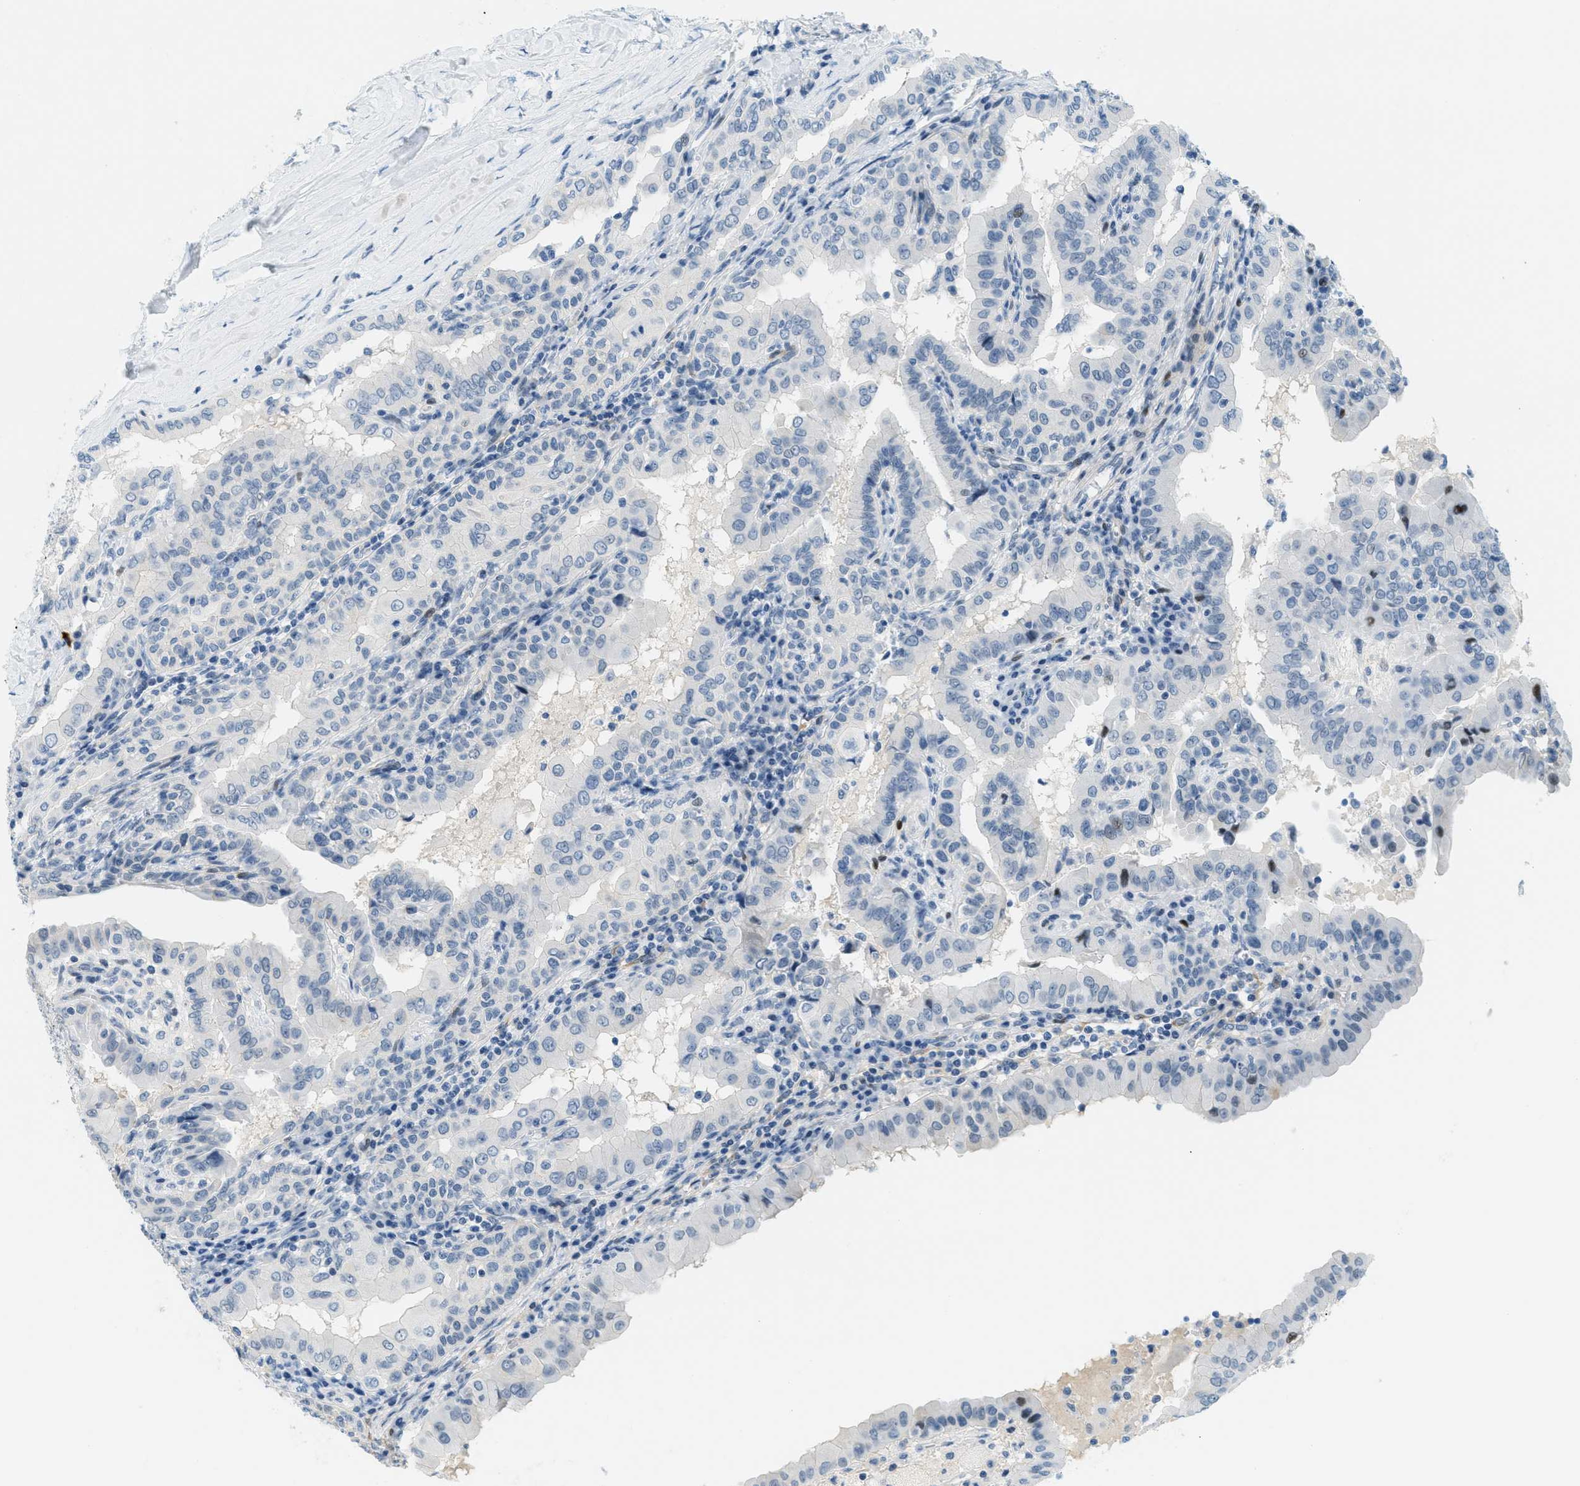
{"staining": {"intensity": "negative", "quantity": "none", "location": "none"}, "tissue": "thyroid cancer", "cell_type": "Tumor cells", "image_type": "cancer", "snomed": [{"axis": "morphology", "description": "Papillary adenocarcinoma, NOS"}, {"axis": "topography", "description": "Thyroid gland"}], "caption": "This image is of thyroid cancer stained with immunohistochemistry to label a protein in brown with the nuclei are counter-stained blue. There is no expression in tumor cells.", "gene": "CYP4X1", "patient": {"sex": "male", "age": 33}}